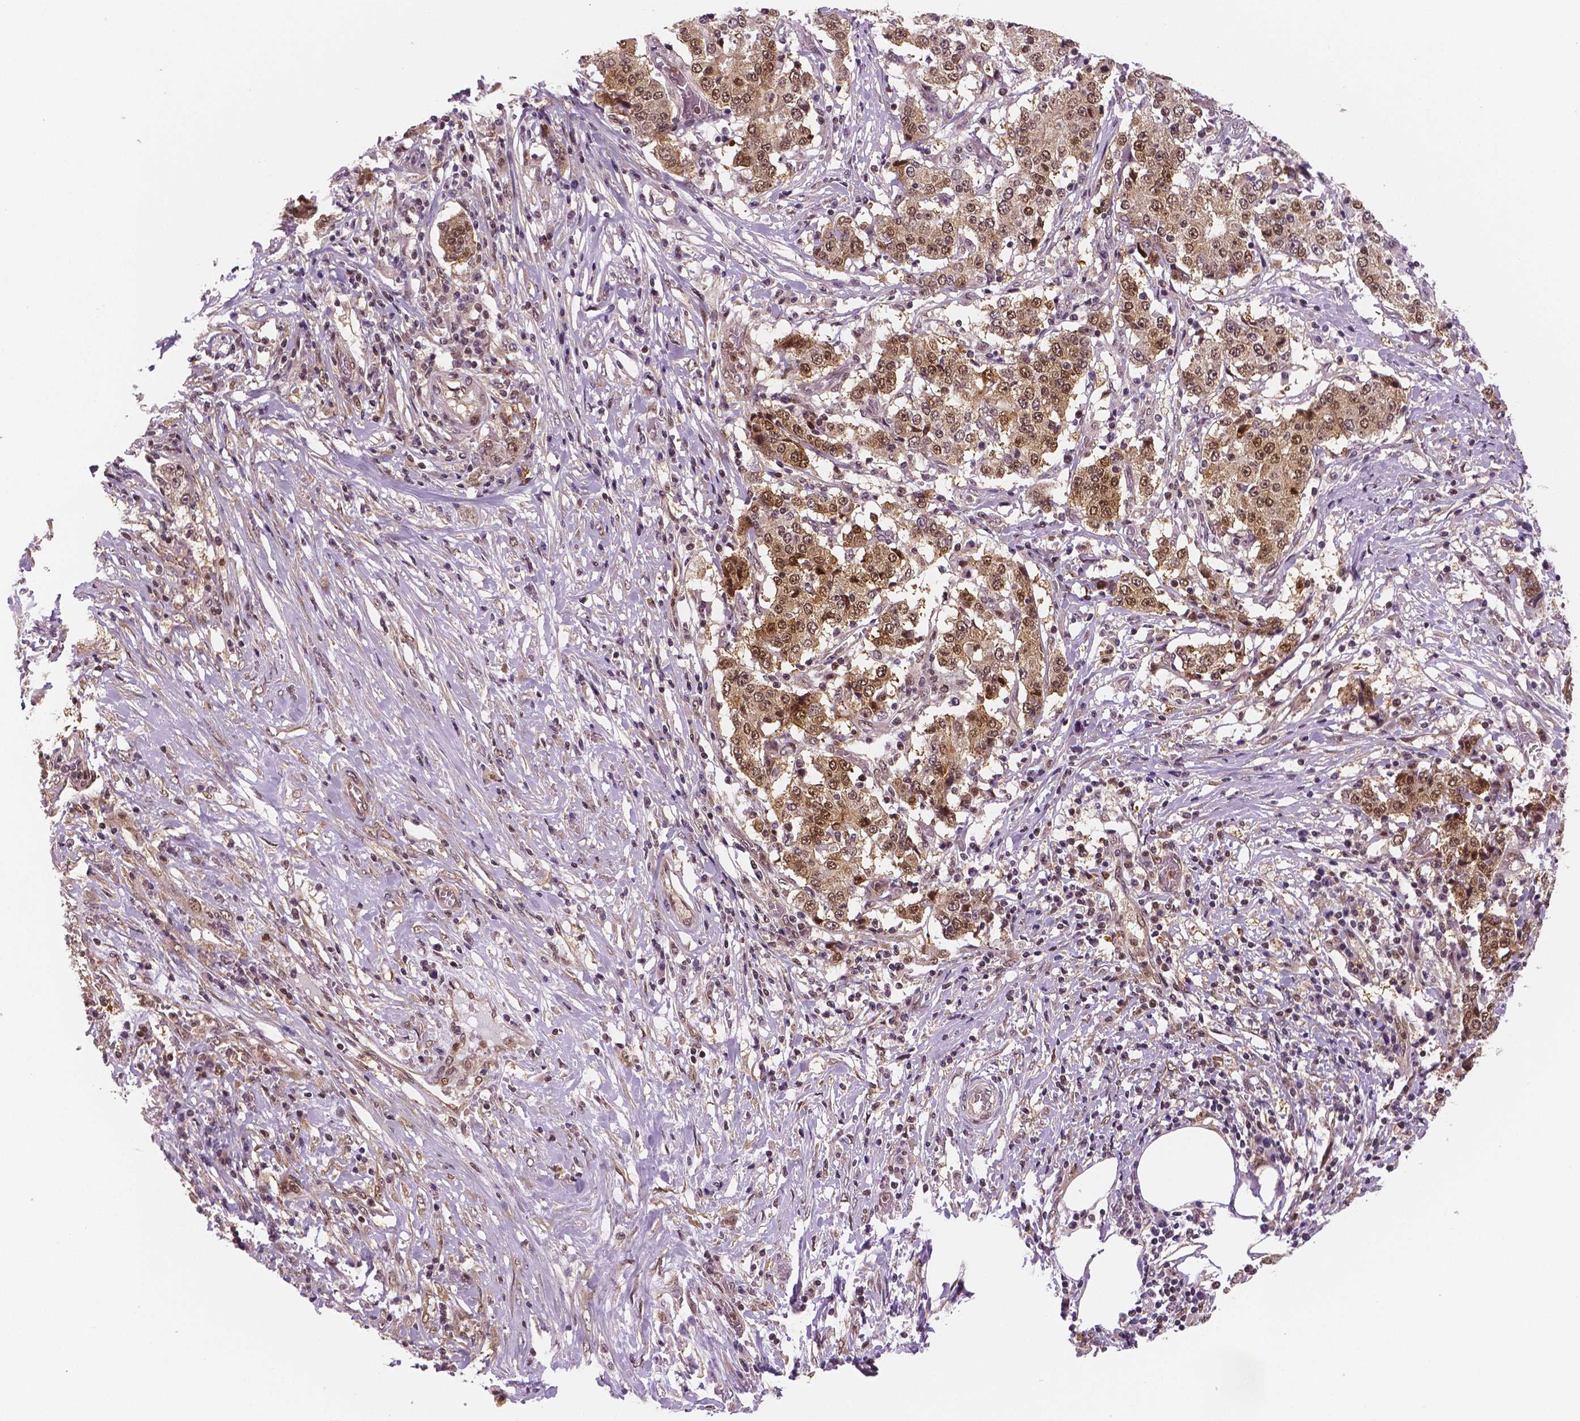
{"staining": {"intensity": "moderate", "quantity": ">75%", "location": "cytoplasmic/membranous,nuclear"}, "tissue": "stomach cancer", "cell_type": "Tumor cells", "image_type": "cancer", "snomed": [{"axis": "morphology", "description": "Adenocarcinoma, NOS"}, {"axis": "topography", "description": "Stomach"}], "caption": "DAB immunohistochemical staining of human stomach adenocarcinoma exhibits moderate cytoplasmic/membranous and nuclear protein positivity in approximately >75% of tumor cells.", "gene": "STAT3", "patient": {"sex": "male", "age": 59}}